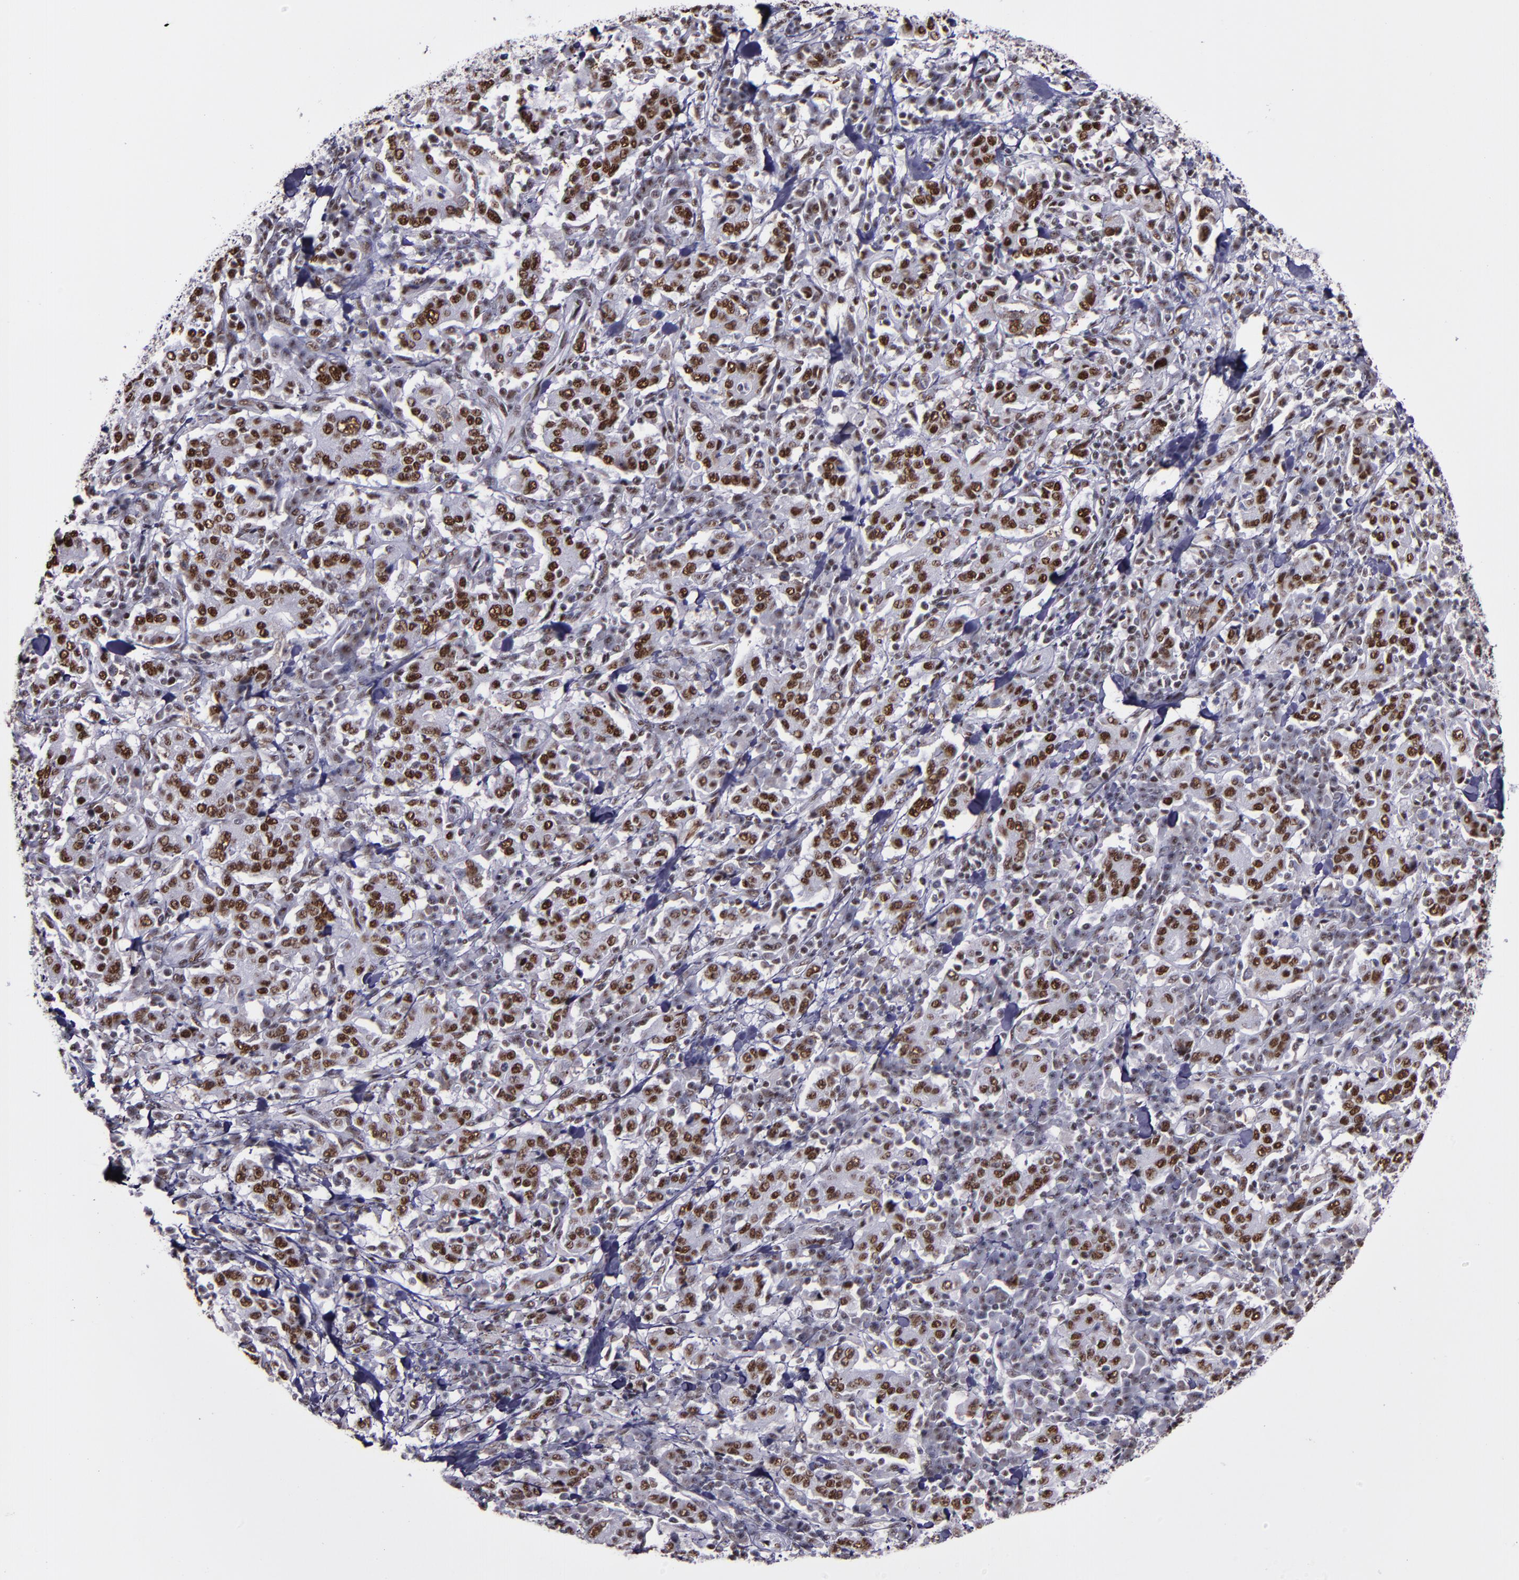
{"staining": {"intensity": "strong", "quantity": ">75%", "location": "nuclear"}, "tissue": "stomach cancer", "cell_type": "Tumor cells", "image_type": "cancer", "snomed": [{"axis": "morphology", "description": "Normal tissue, NOS"}, {"axis": "morphology", "description": "Adenocarcinoma, NOS"}, {"axis": "topography", "description": "Stomach, upper"}, {"axis": "topography", "description": "Stomach"}], "caption": "Immunohistochemical staining of human stomach cancer reveals strong nuclear protein positivity in approximately >75% of tumor cells.", "gene": "PPP4R3A", "patient": {"sex": "male", "age": 59}}